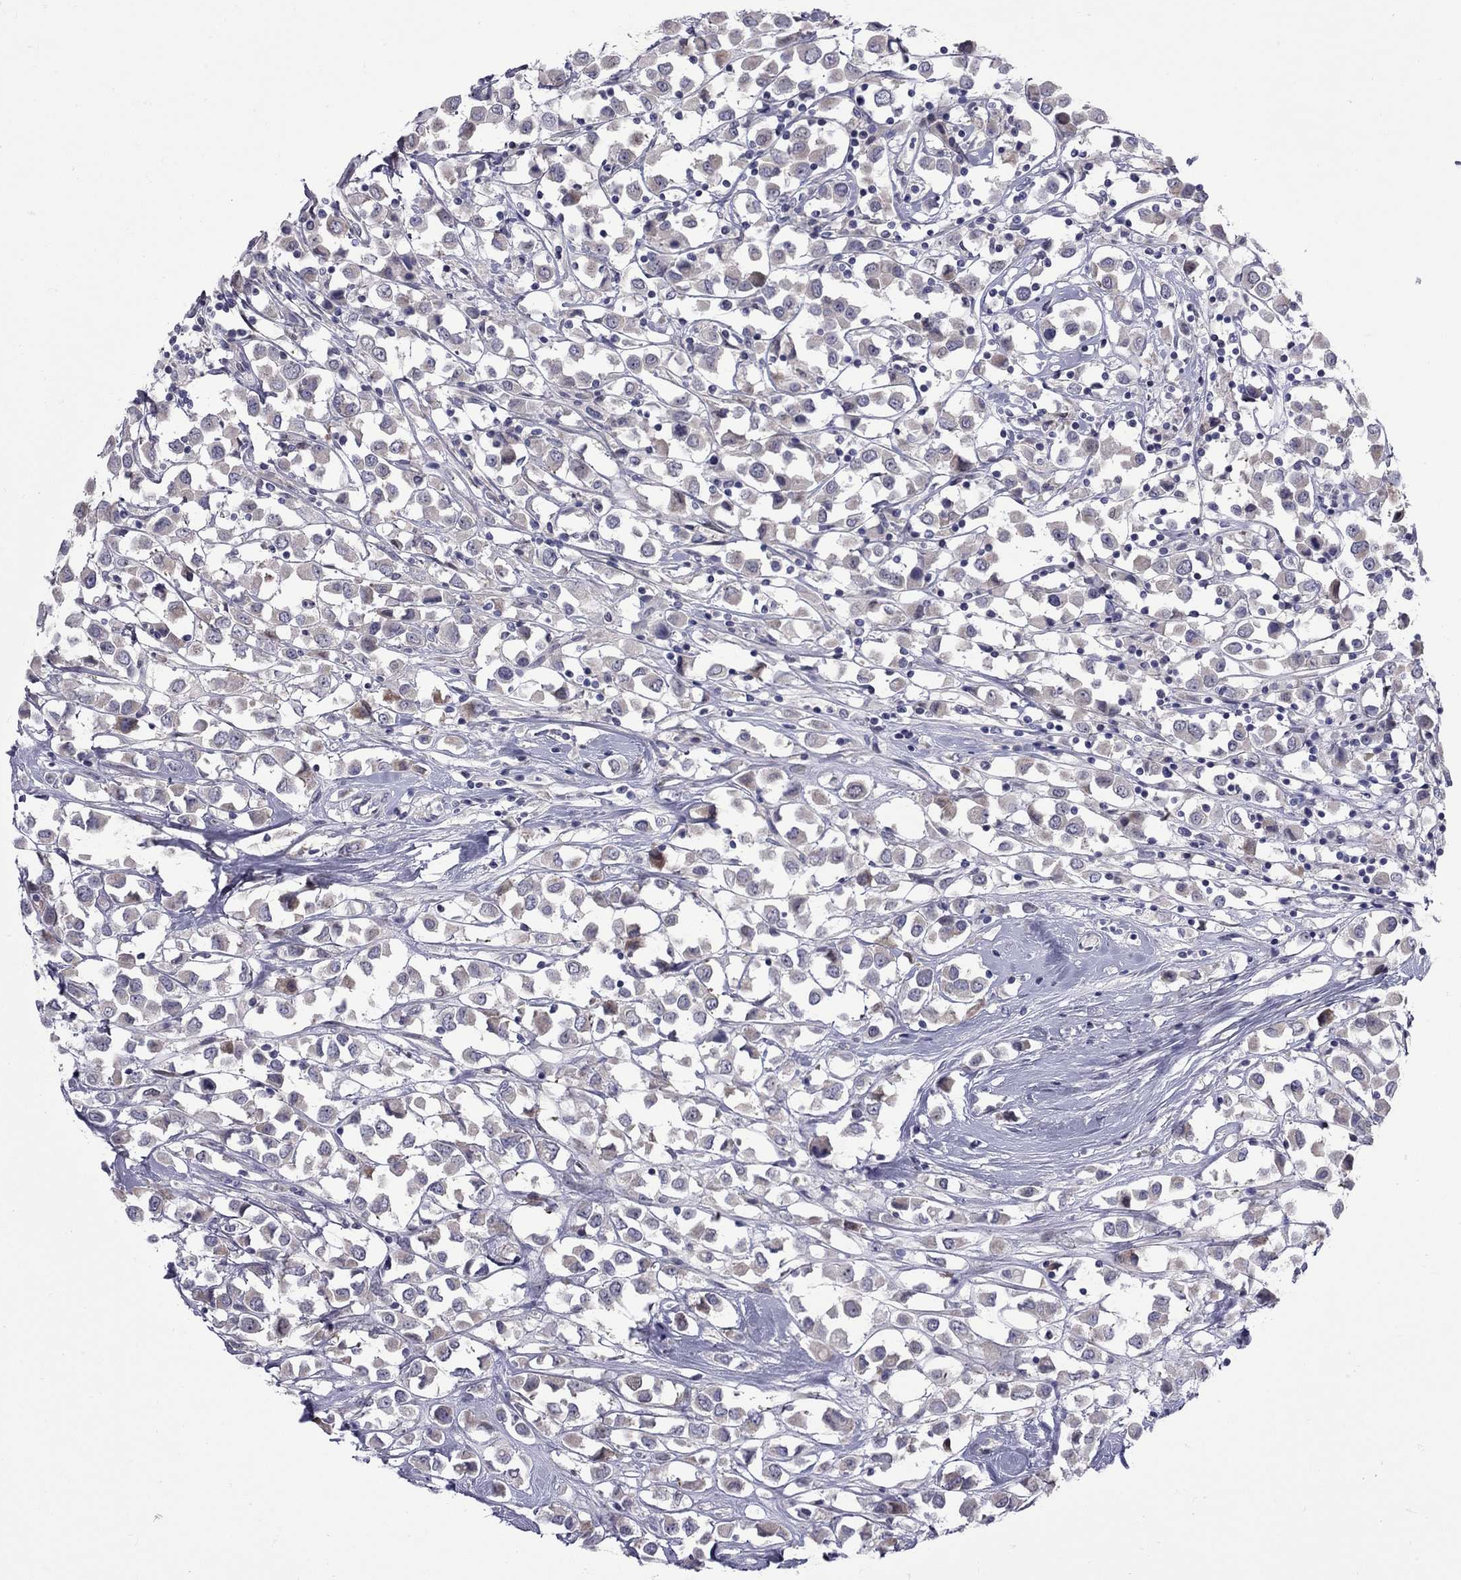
{"staining": {"intensity": "weak", "quantity": ">75%", "location": "cytoplasmic/membranous"}, "tissue": "breast cancer", "cell_type": "Tumor cells", "image_type": "cancer", "snomed": [{"axis": "morphology", "description": "Duct carcinoma"}, {"axis": "topography", "description": "Breast"}], "caption": "Weak cytoplasmic/membranous protein positivity is appreciated in approximately >75% of tumor cells in infiltrating ductal carcinoma (breast).", "gene": "NRARP", "patient": {"sex": "female", "age": 61}}